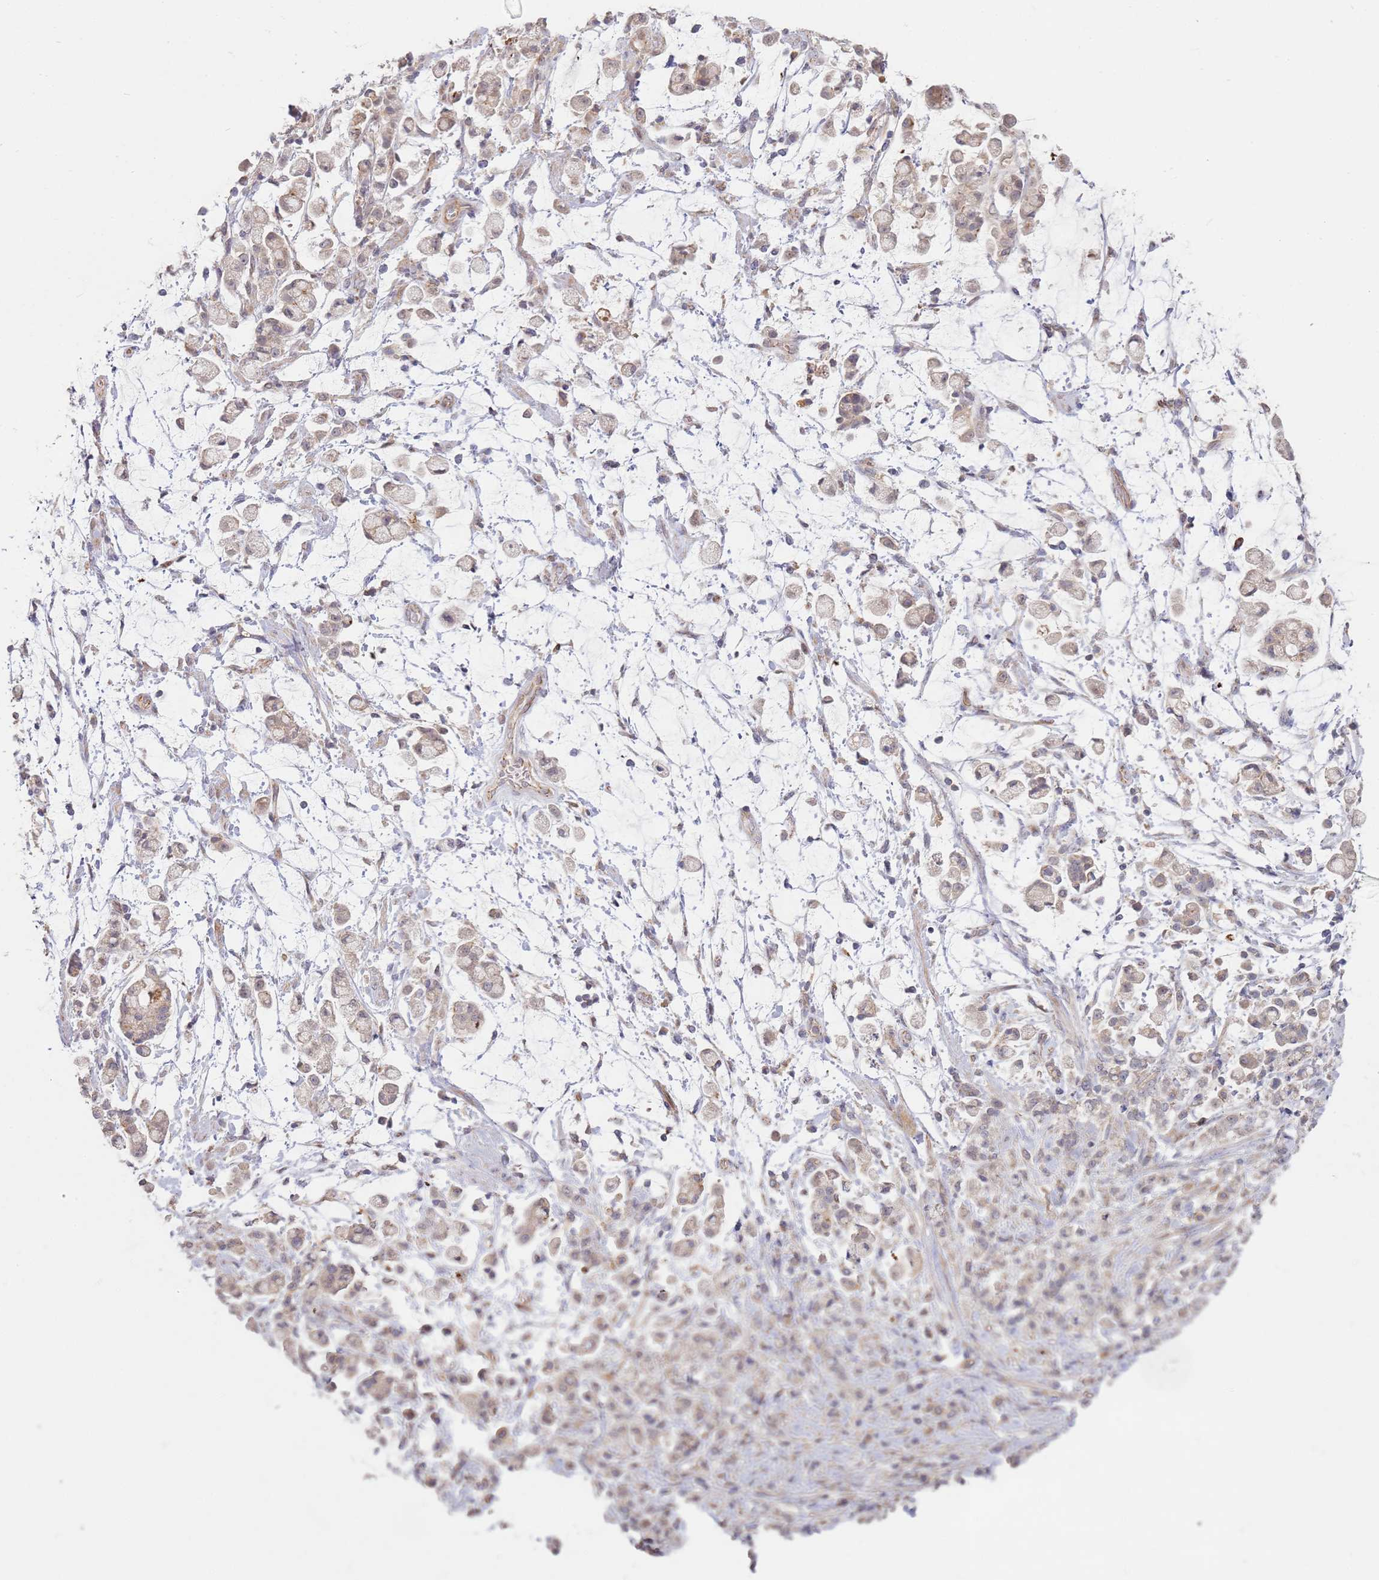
{"staining": {"intensity": "weak", "quantity": "25%-75%", "location": "cytoplasmic/membranous"}, "tissue": "stomach cancer", "cell_type": "Tumor cells", "image_type": "cancer", "snomed": [{"axis": "morphology", "description": "Adenocarcinoma, NOS"}, {"axis": "topography", "description": "Stomach"}], "caption": "Stomach cancer tissue shows weak cytoplasmic/membranous positivity in about 25%-75% of tumor cells", "gene": "MPEG1", "patient": {"sex": "female", "age": 60}}